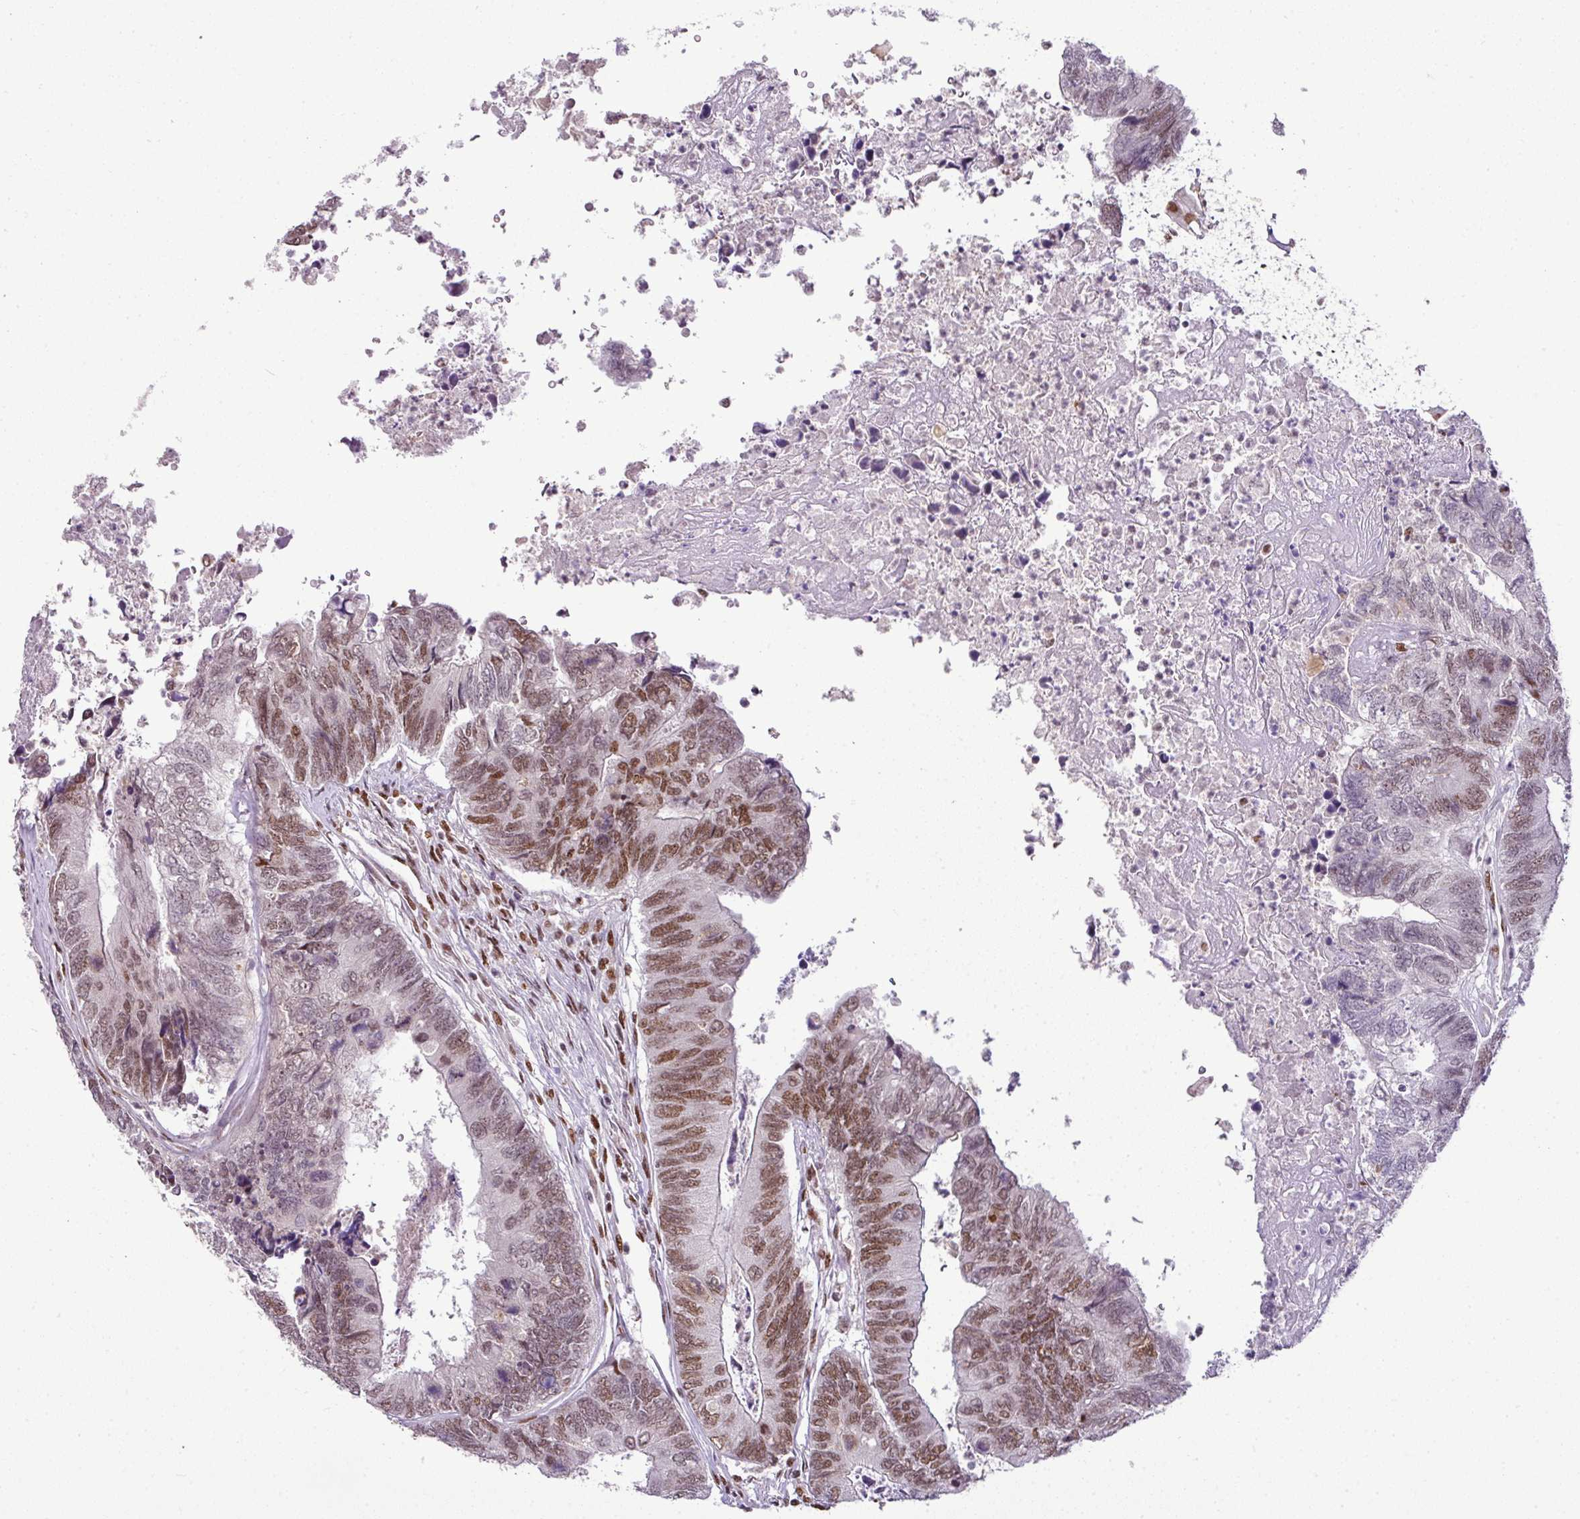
{"staining": {"intensity": "moderate", "quantity": ">75%", "location": "nuclear"}, "tissue": "colorectal cancer", "cell_type": "Tumor cells", "image_type": "cancer", "snomed": [{"axis": "morphology", "description": "Adenocarcinoma, NOS"}, {"axis": "topography", "description": "Colon"}], "caption": "Colorectal adenocarcinoma stained with a brown dye reveals moderate nuclear positive staining in about >75% of tumor cells.", "gene": "PGAP4", "patient": {"sex": "female", "age": 67}}